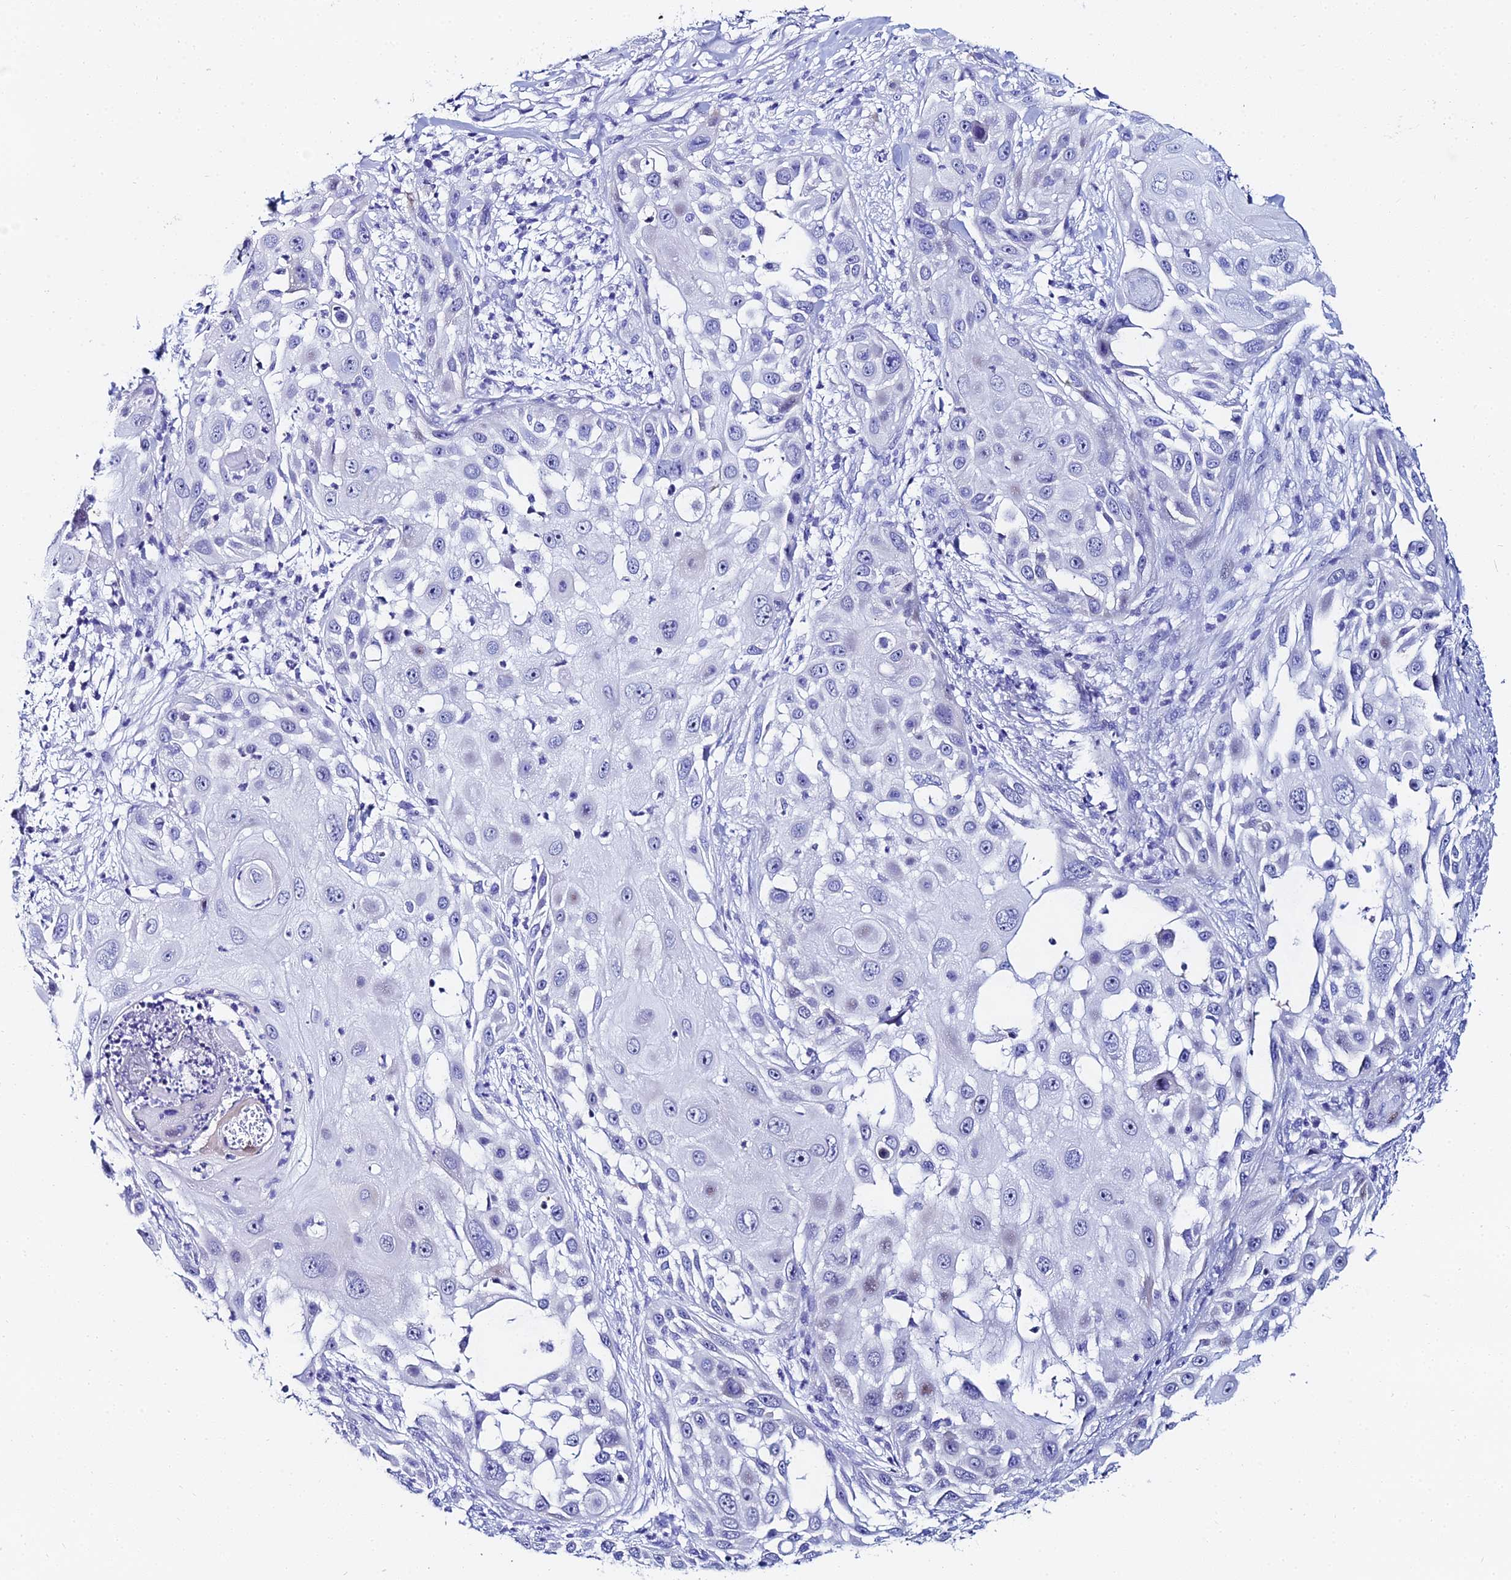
{"staining": {"intensity": "negative", "quantity": "none", "location": "none"}, "tissue": "skin cancer", "cell_type": "Tumor cells", "image_type": "cancer", "snomed": [{"axis": "morphology", "description": "Squamous cell carcinoma, NOS"}, {"axis": "topography", "description": "Skin"}], "caption": "IHC image of human skin cancer (squamous cell carcinoma) stained for a protein (brown), which shows no positivity in tumor cells.", "gene": "HSPA1L", "patient": {"sex": "female", "age": 44}}